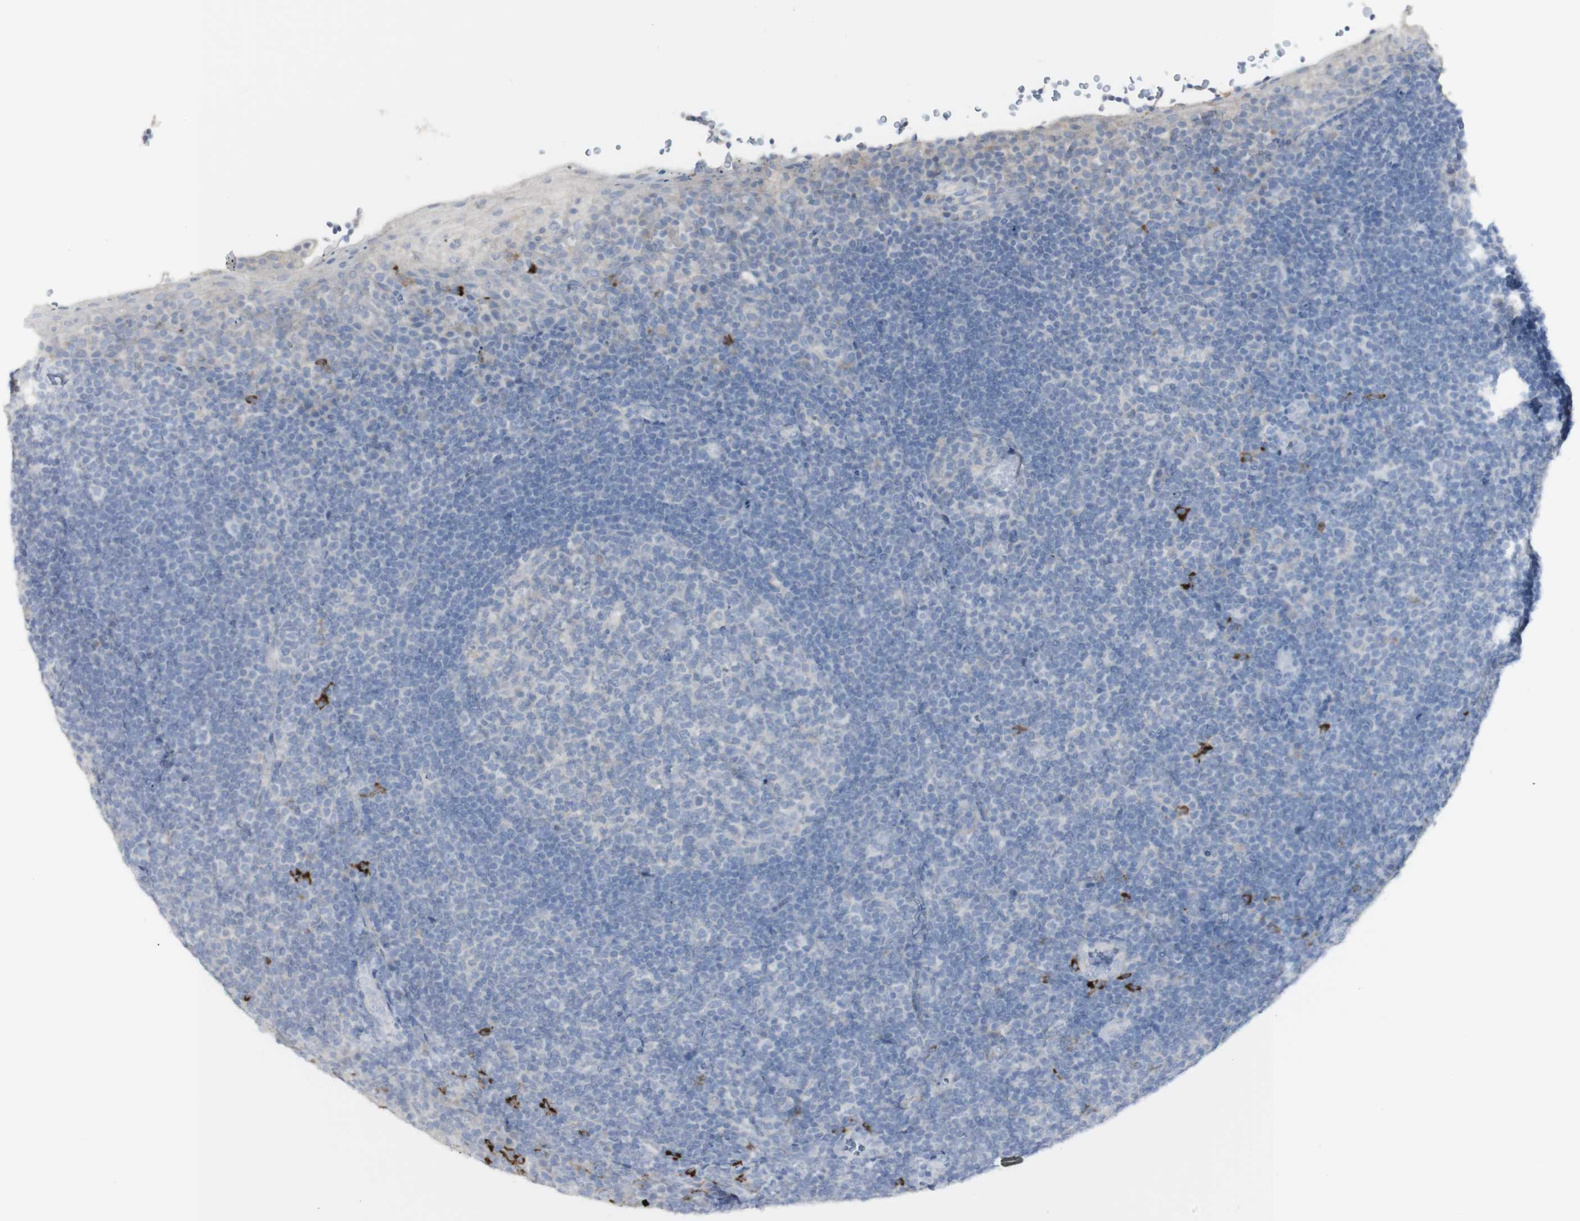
{"staining": {"intensity": "negative", "quantity": "none", "location": "none"}, "tissue": "tonsil", "cell_type": "Germinal center cells", "image_type": "normal", "snomed": [{"axis": "morphology", "description": "Normal tissue, NOS"}, {"axis": "topography", "description": "Tonsil"}], "caption": "Immunohistochemistry micrograph of benign tonsil stained for a protein (brown), which exhibits no expression in germinal center cells. (Stains: DAB immunohistochemistry (IHC) with hematoxylin counter stain, Microscopy: brightfield microscopy at high magnification).", "gene": "CD207", "patient": {"sex": "male", "age": 37}}